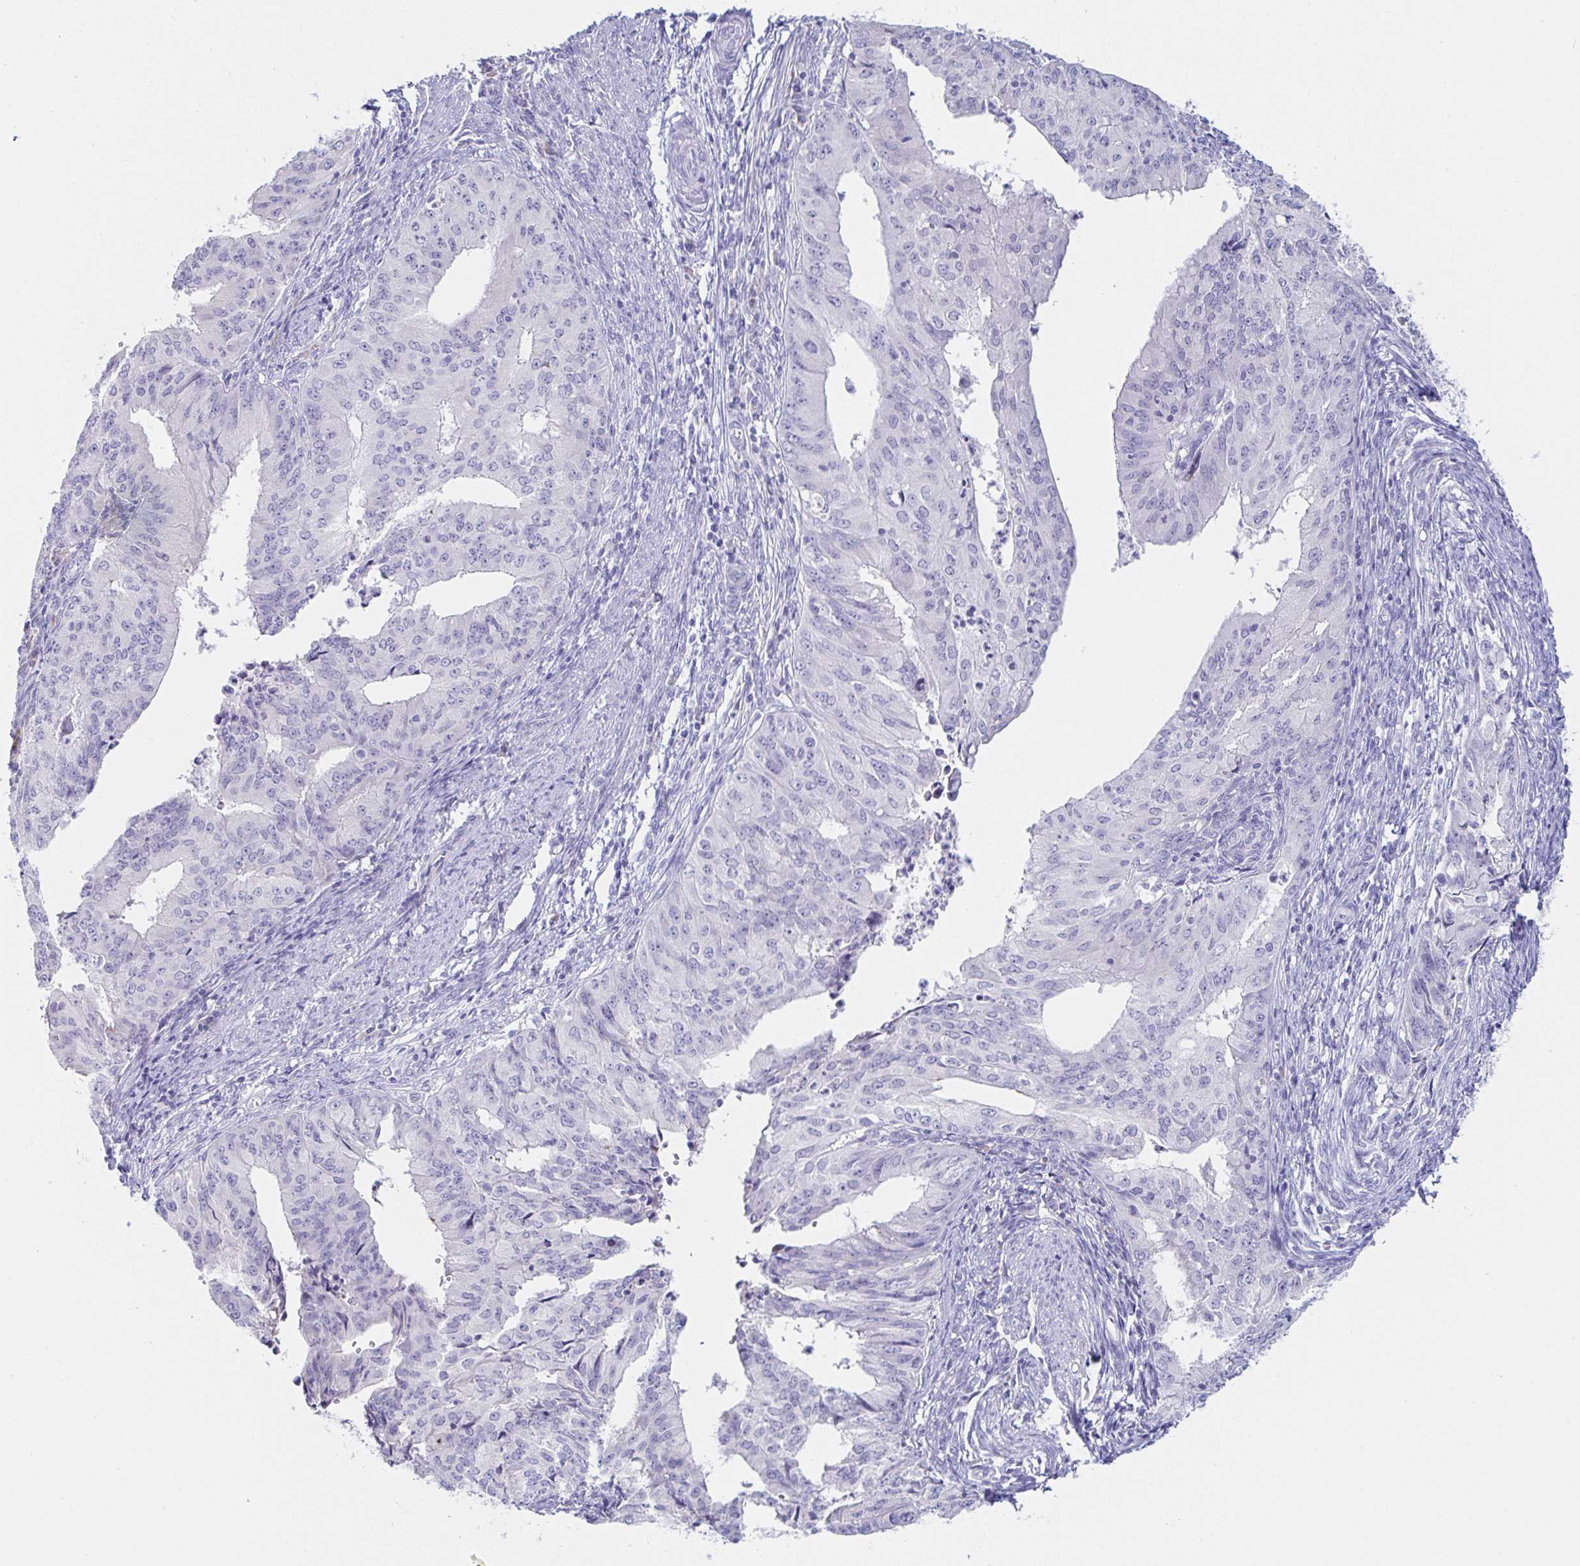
{"staining": {"intensity": "negative", "quantity": "none", "location": "none"}, "tissue": "endometrial cancer", "cell_type": "Tumor cells", "image_type": "cancer", "snomed": [{"axis": "morphology", "description": "Adenocarcinoma, NOS"}, {"axis": "topography", "description": "Endometrium"}], "caption": "Tumor cells are negative for protein expression in human endometrial cancer. The staining was performed using DAB (3,3'-diaminobenzidine) to visualize the protein expression in brown, while the nuclei were stained in blue with hematoxylin (Magnification: 20x).", "gene": "C4orf17", "patient": {"sex": "female", "age": 50}}